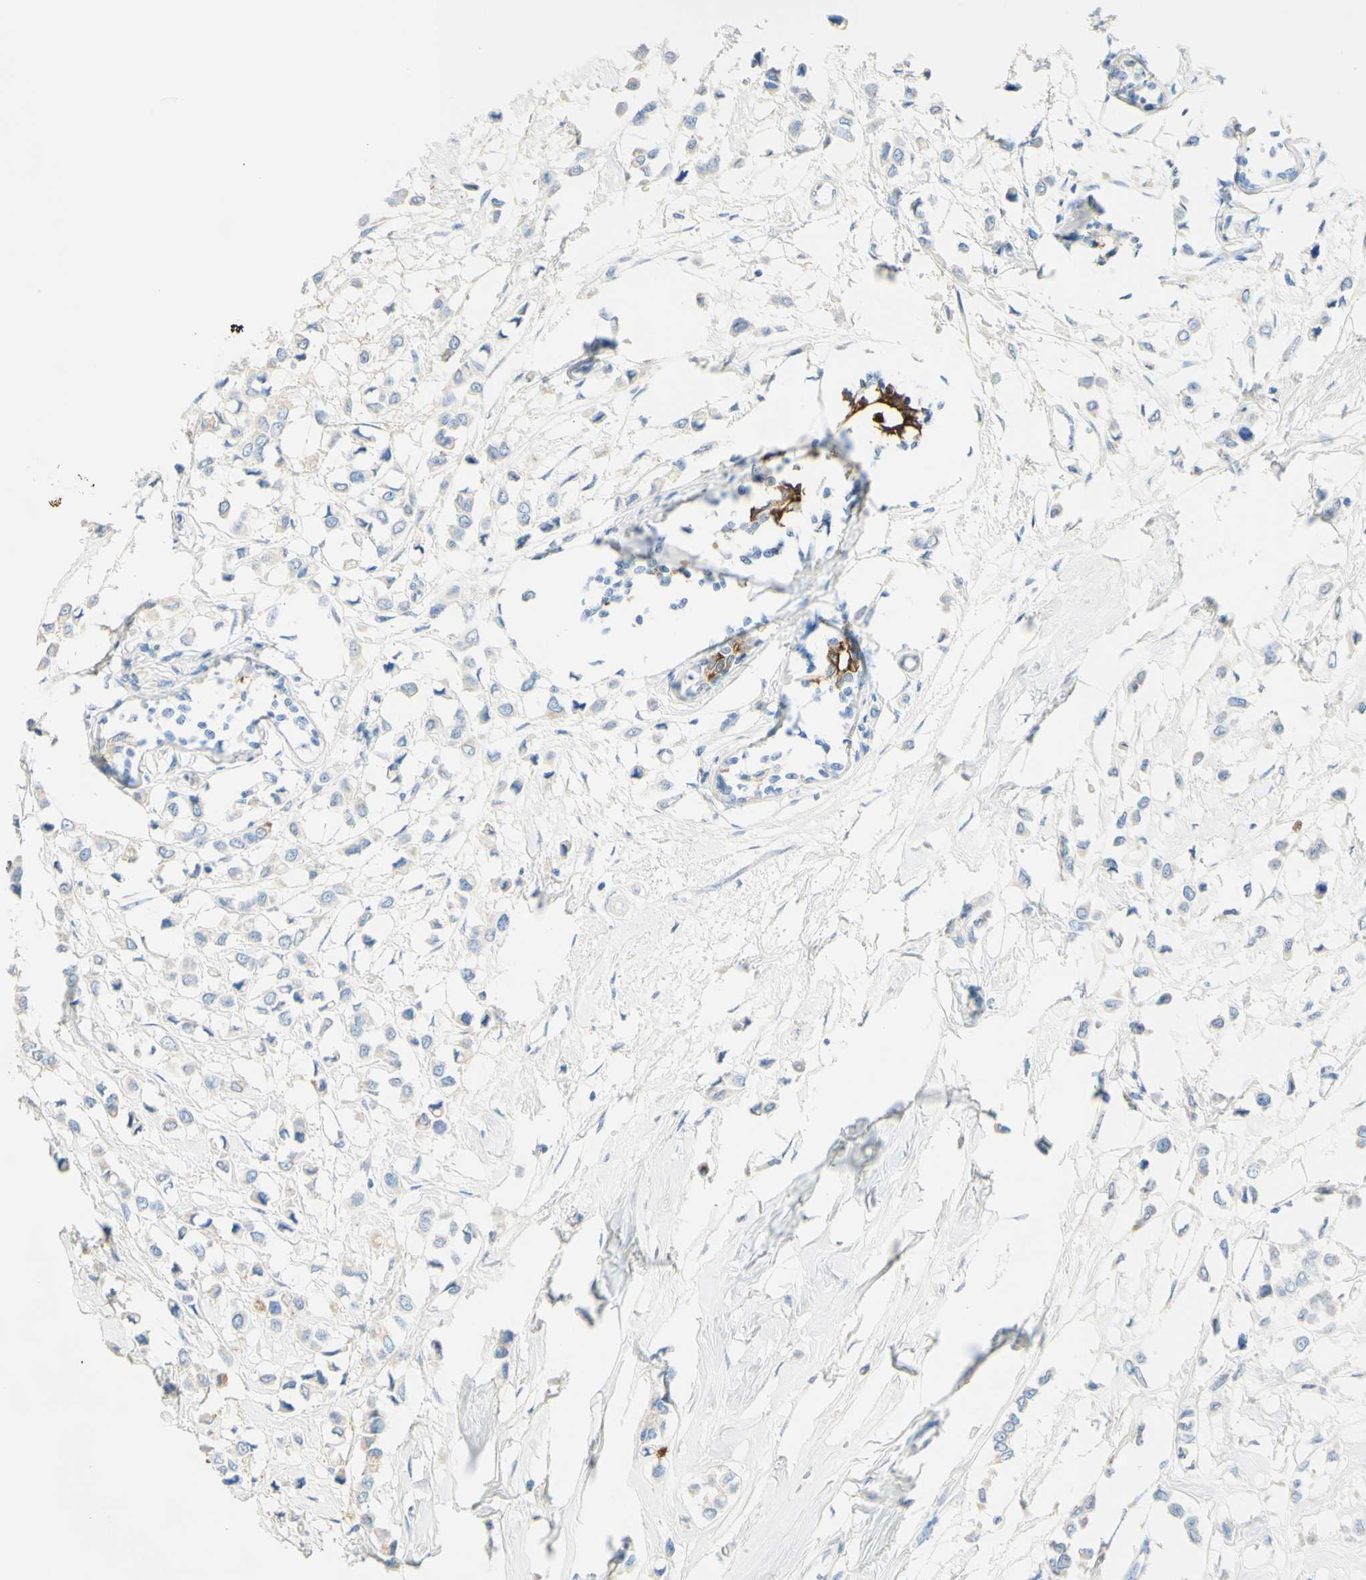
{"staining": {"intensity": "negative", "quantity": "none", "location": "none"}, "tissue": "breast cancer", "cell_type": "Tumor cells", "image_type": "cancer", "snomed": [{"axis": "morphology", "description": "Lobular carcinoma"}, {"axis": "topography", "description": "Breast"}], "caption": "A histopathology image of human breast cancer is negative for staining in tumor cells.", "gene": "PIGR", "patient": {"sex": "female", "age": 51}}